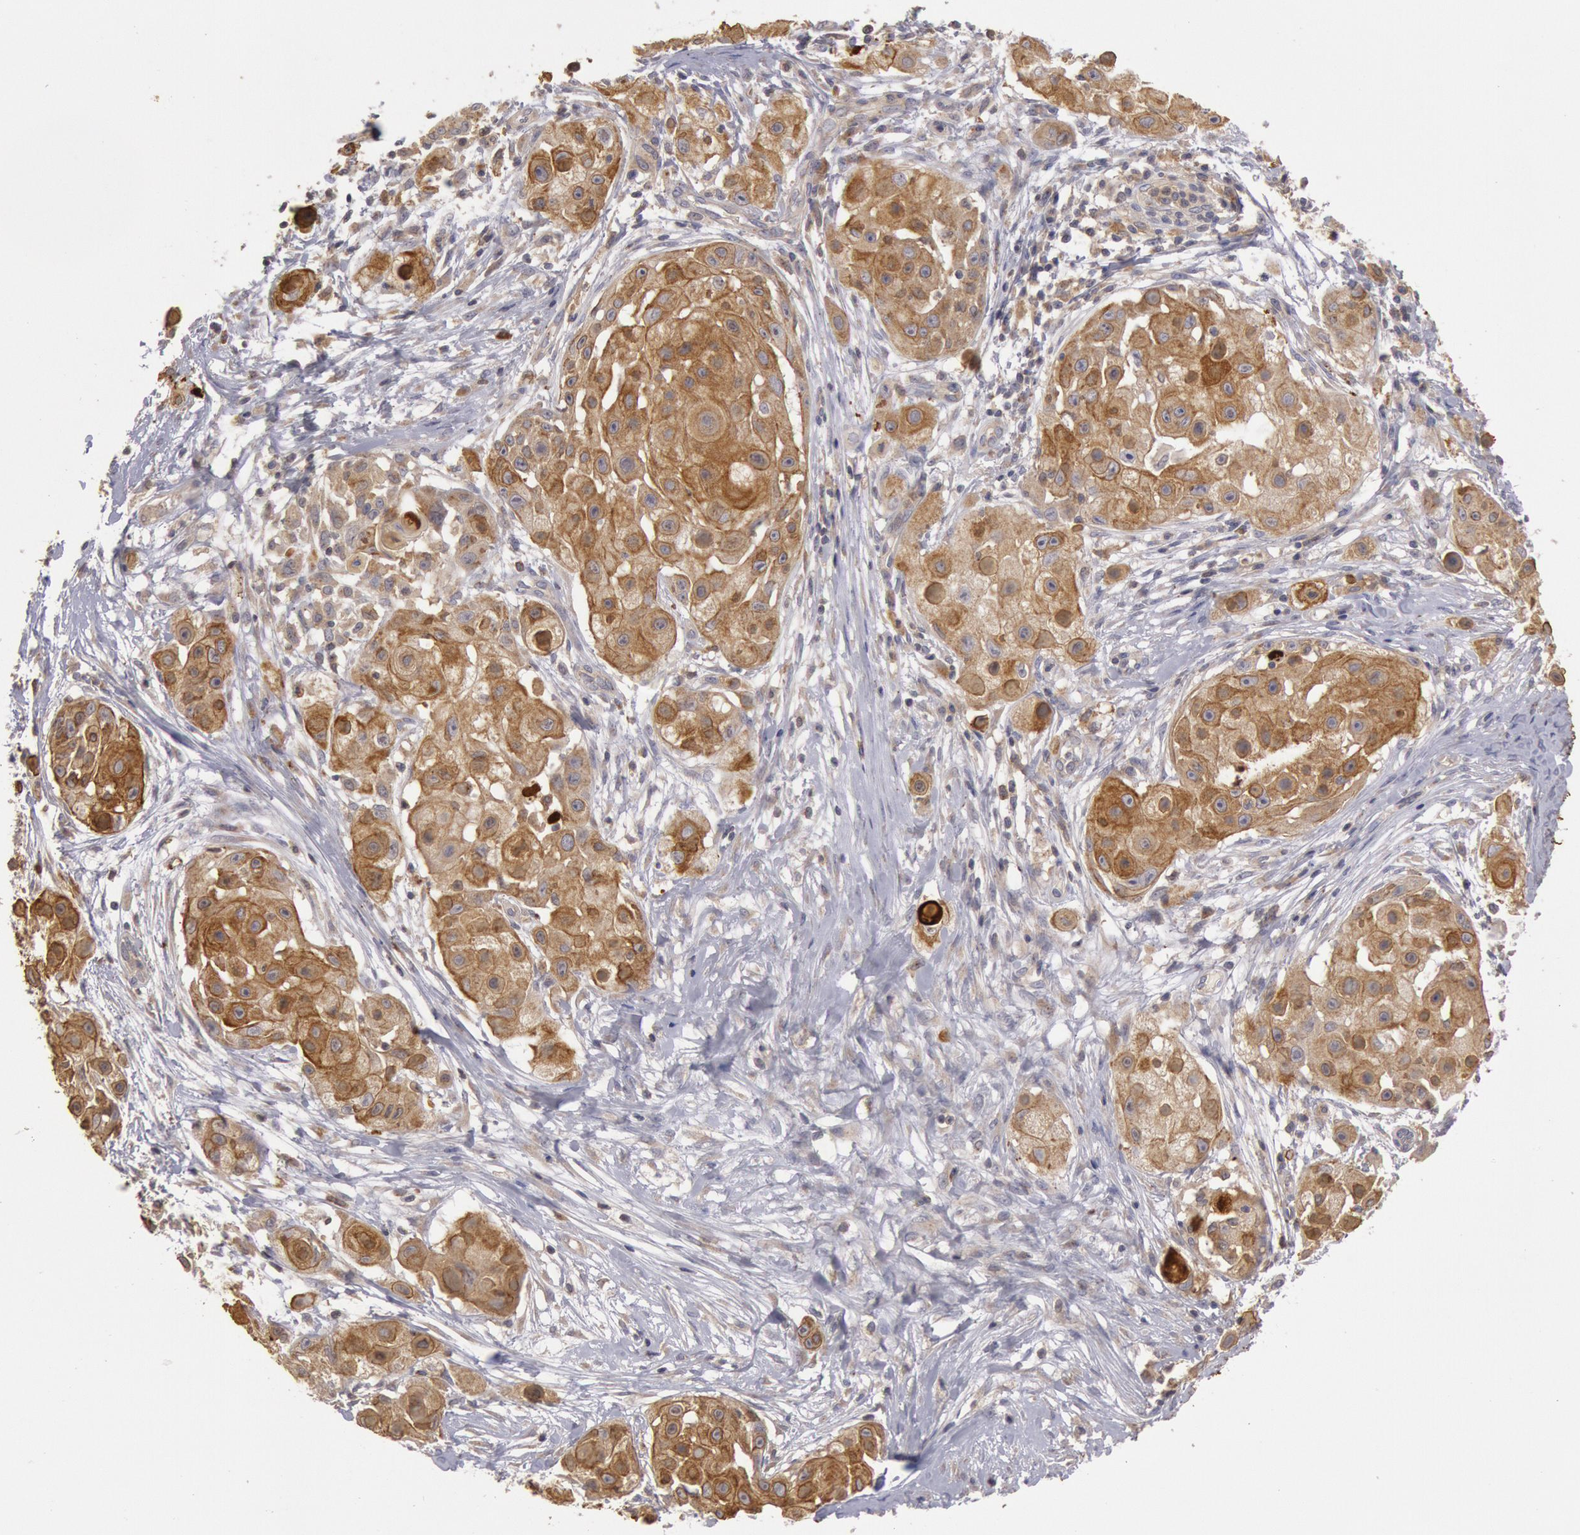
{"staining": {"intensity": "strong", "quantity": ">75%", "location": "cytoplasmic/membranous"}, "tissue": "skin cancer", "cell_type": "Tumor cells", "image_type": "cancer", "snomed": [{"axis": "morphology", "description": "Squamous cell carcinoma, NOS"}, {"axis": "topography", "description": "Skin"}], "caption": "Skin cancer stained for a protein (brown) reveals strong cytoplasmic/membranous positive expression in about >75% of tumor cells.", "gene": "PLA2G6", "patient": {"sex": "female", "age": 57}}